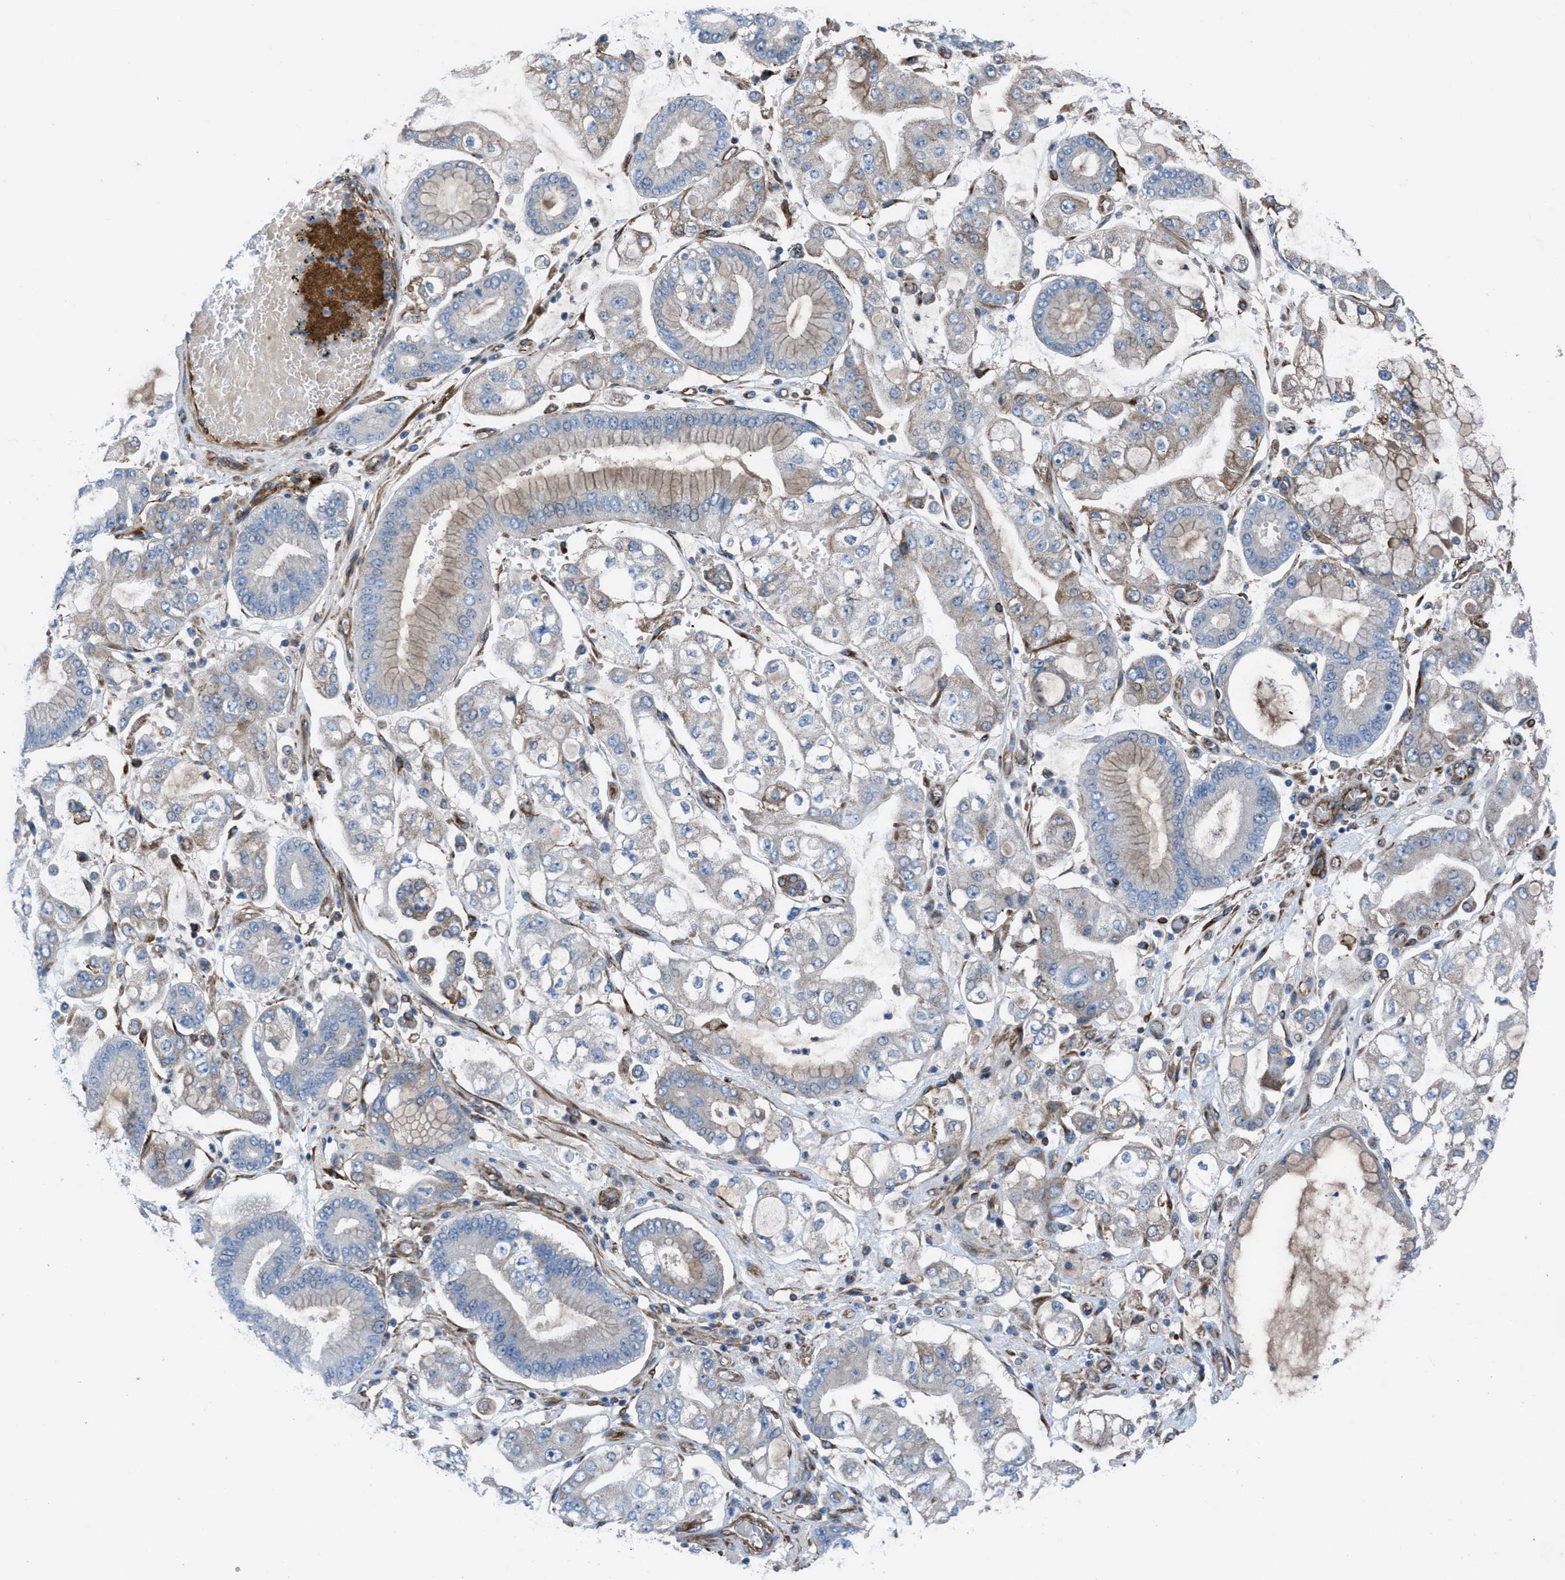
{"staining": {"intensity": "weak", "quantity": "<25%", "location": "cytoplasmic/membranous"}, "tissue": "stomach cancer", "cell_type": "Tumor cells", "image_type": "cancer", "snomed": [{"axis": "morphology", "description": "Adenocarcinoma, NOS"}, {"axis": "topography", "description": "Stomach"}], "caption": "There is no significant positivity in tumor cells of adenocarcinoma (stomach). (IHC, brightfield microscopy, high magnification).", "gene": "SLC6A9", "patient": {"sex": "male", "age": 76}}